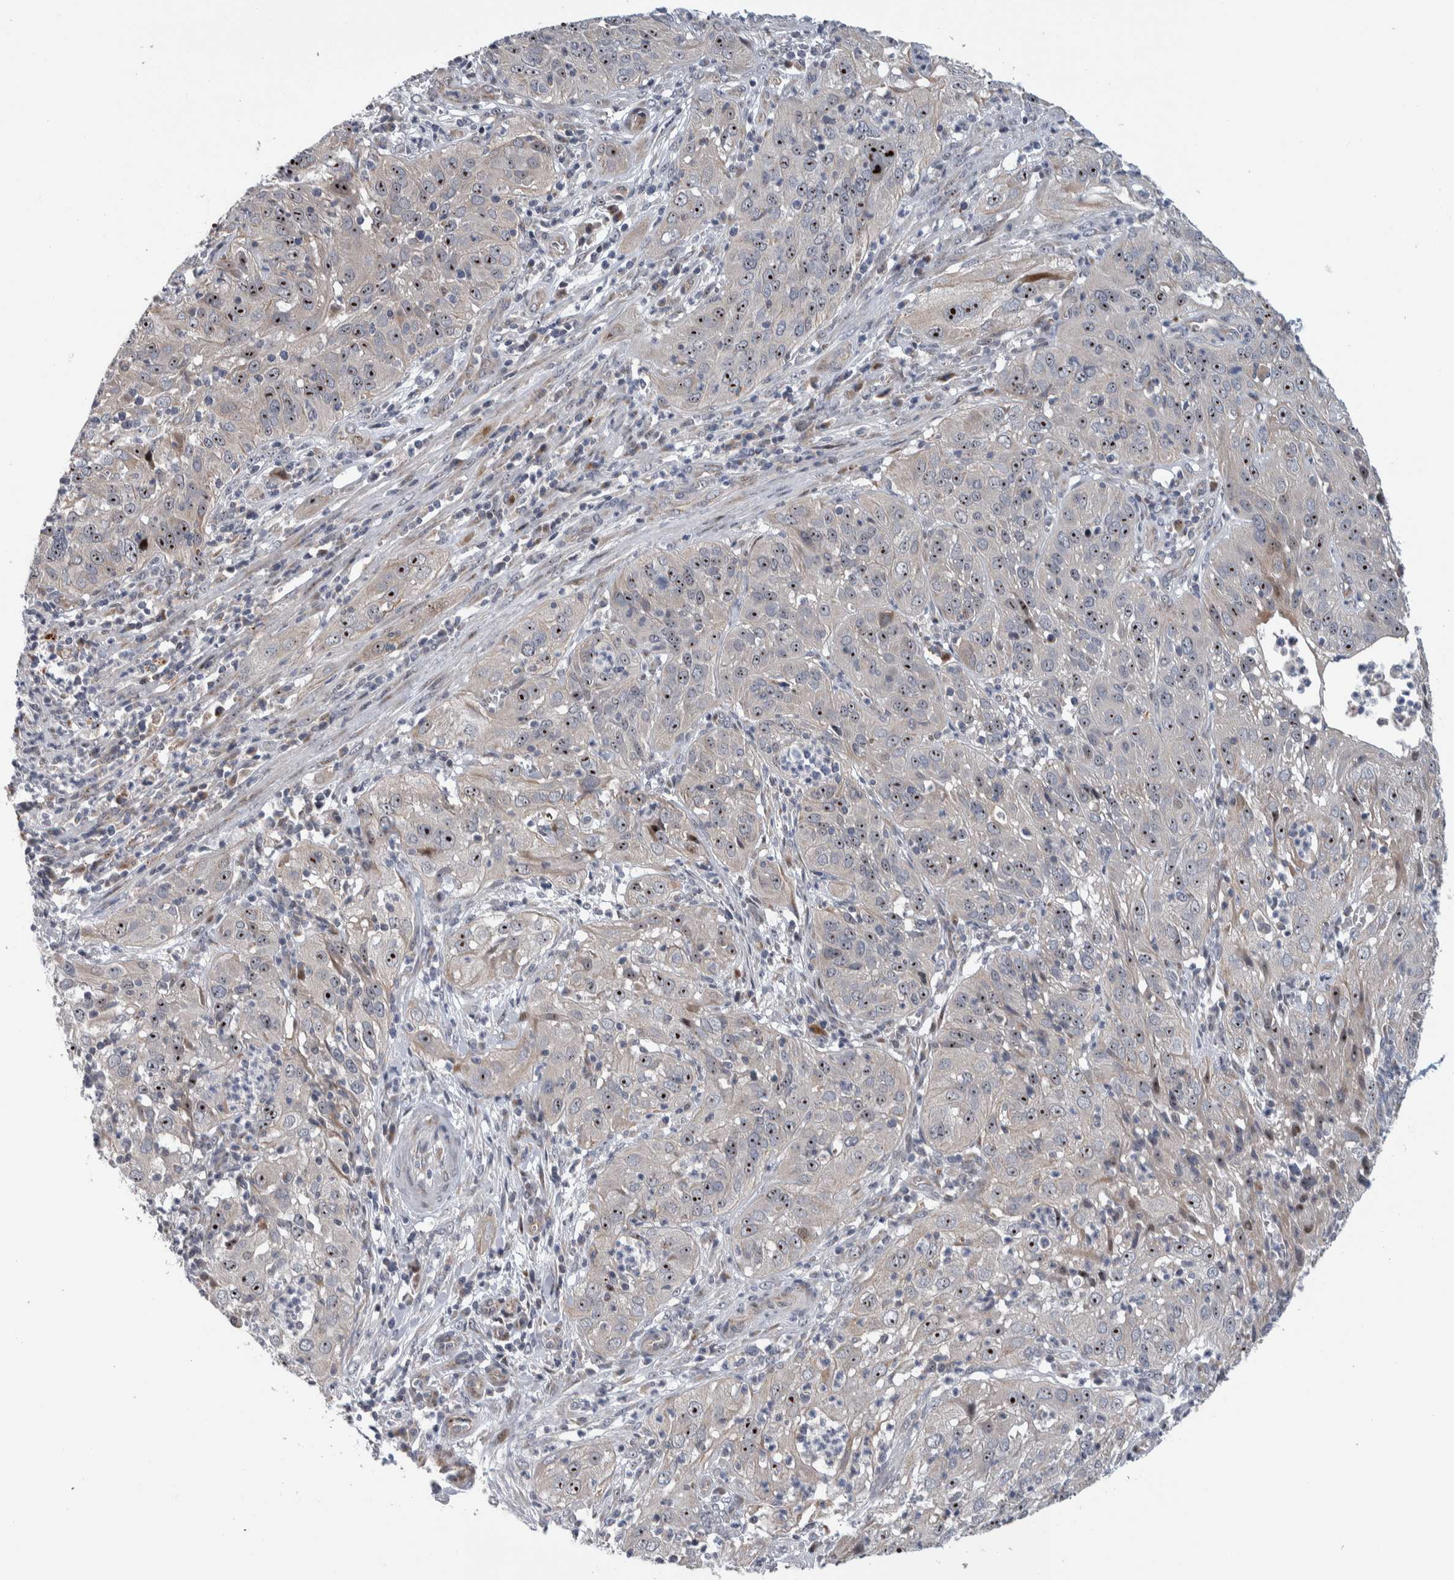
{"staining": {"intensity": "strong", "quantity": ">75%", "location": "nuclear"}, "tissue": "cervical cancer", "cell_type": "Tumor cells", "image_type": "cancer", "snomed": [{"axis": "morphology", "description": "Squamous cell carcinoma, NOS"}, {"axis": "topography", "description": "Cervix"}], "caption": "Immunohistochemical staining of human cervical cancer (squamous cell carcinoma) shows high levels of strong nuclear staining in about >75% of tumor cells.", "gene": "PRRG4", "patient": {"sex": "female", "age": 32}}